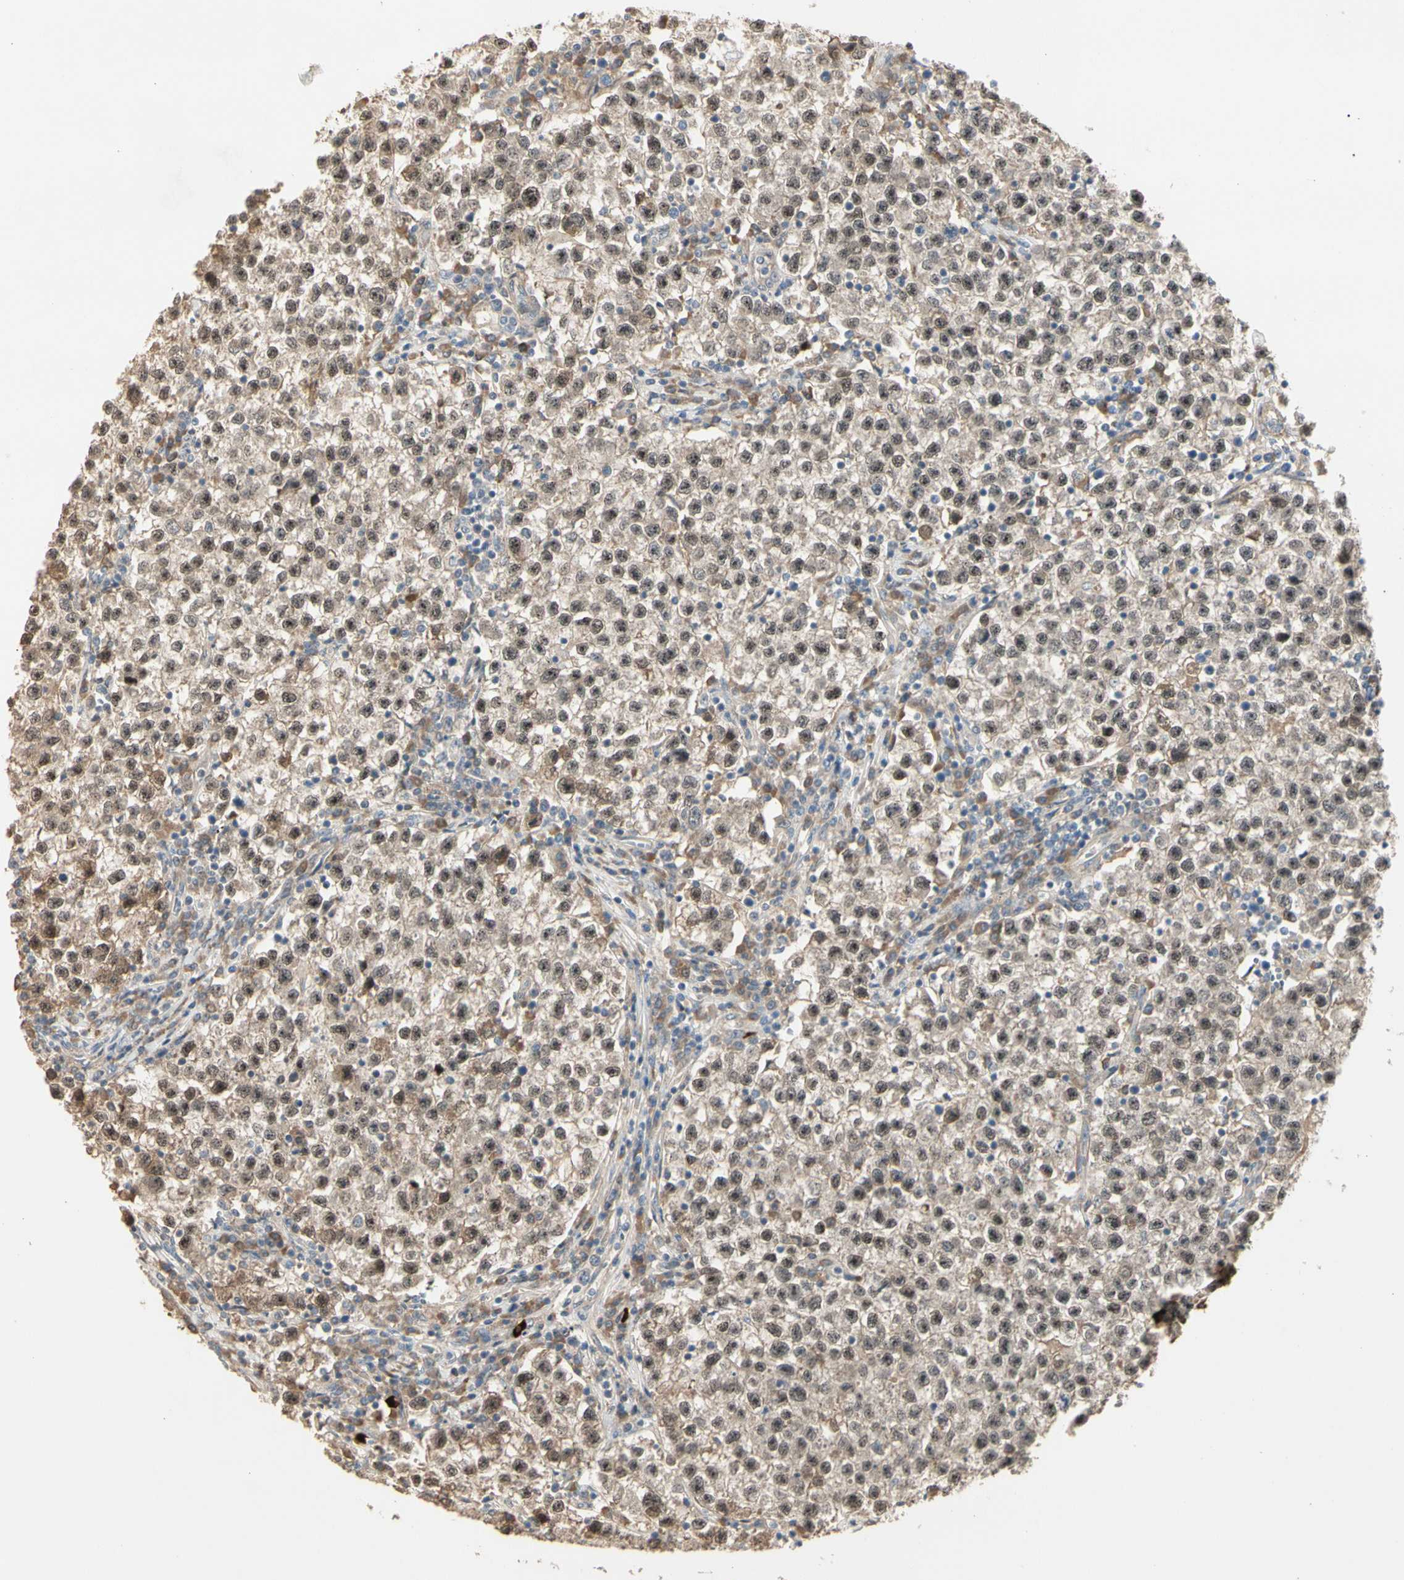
{"staining": {"intensity": "weak", "quantity": ">75%", "location": "cytoplasmic/membranous,nuclear"}, "tissue": "testis cancer", "cell_type": "Tumor cells", "image_type": "cancer", "snomed": [{"axis": "morphology", "description": "Seminoma, NOS"}, {"axis": "topography", "description": "Testis"}], "caption": "Protein staining of testis cancer tissue displays weak cytoplasmic/membranous and nuclear positivity in about >75% of tumor cells. Using DAB (brown) and hematoxylin (blue) stains, captured at high magnification using brightfield microscopy.", "gene": "ATG4C", "patient": {"sex": "male", "age": 22}}